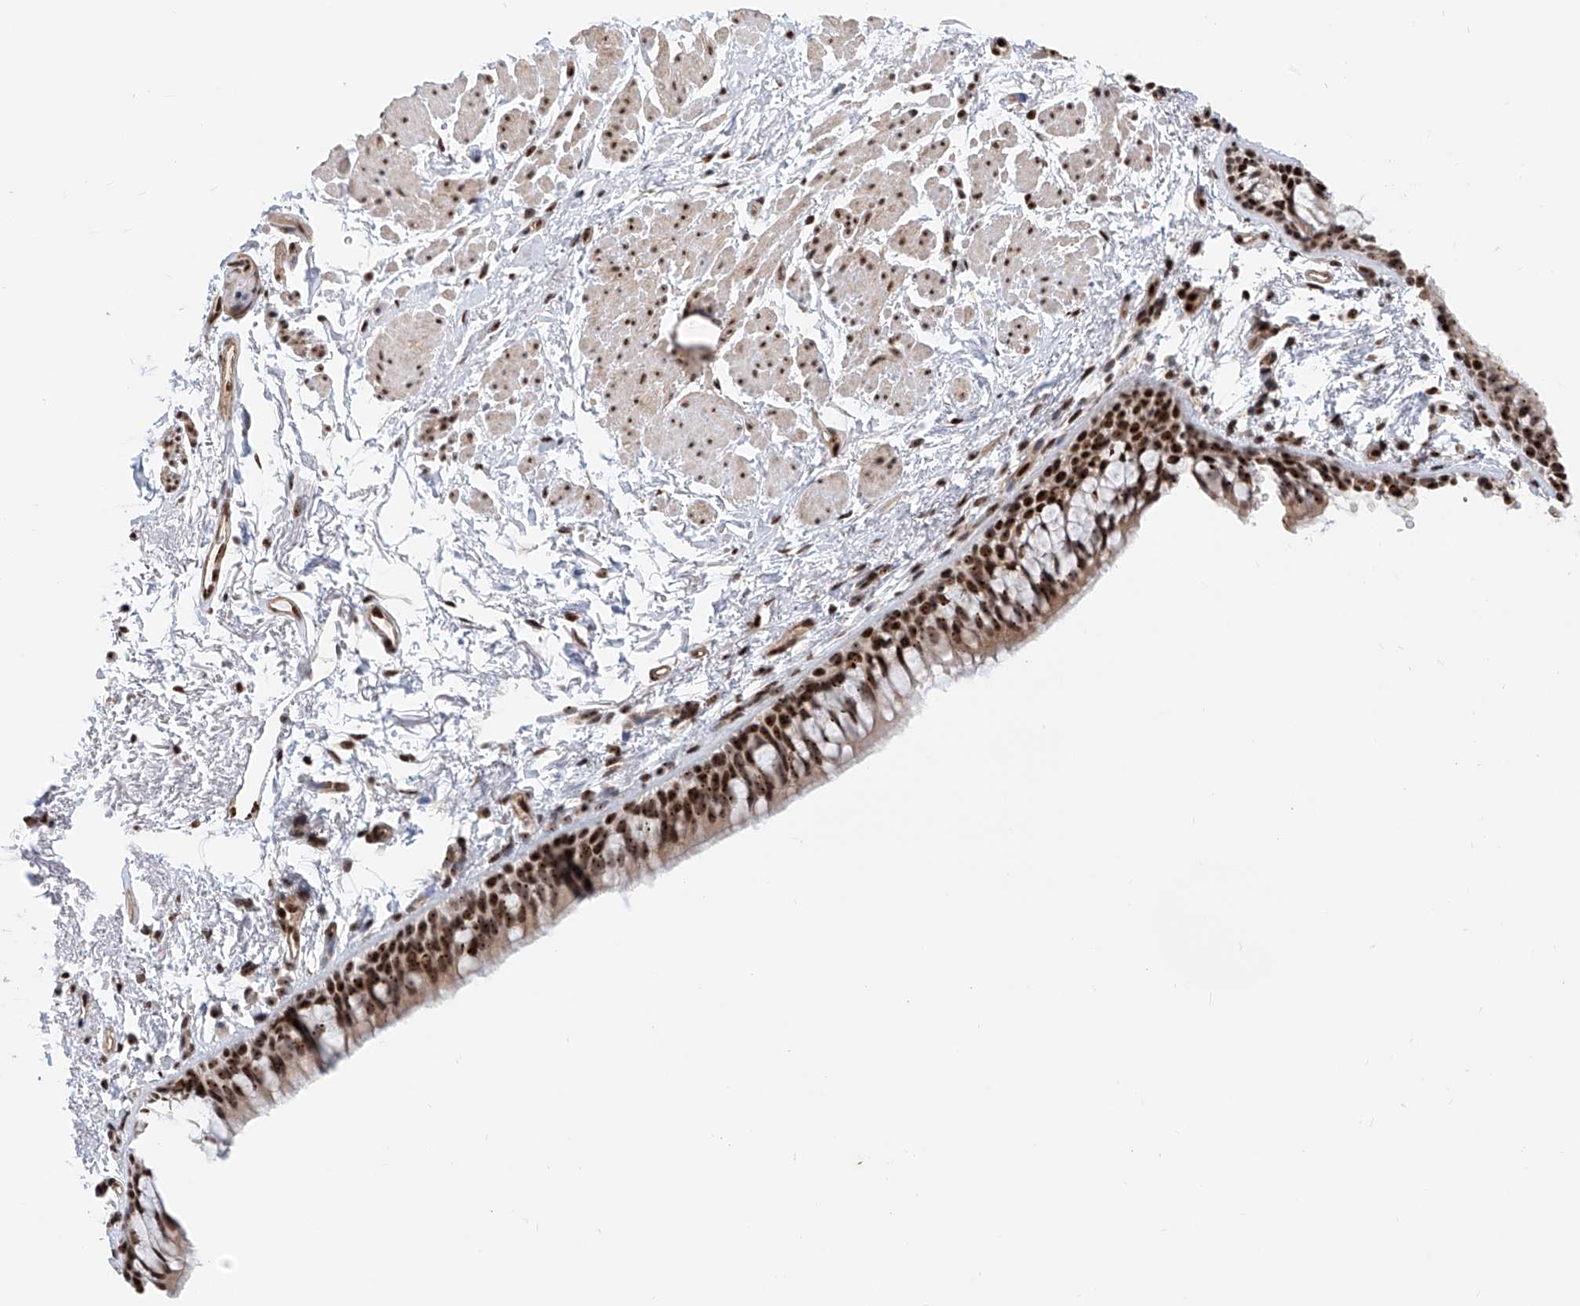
{"staining": {"intensity": "strong", "quantity": ">75%", "location": "nuclear"}, "tissue": "bronchus", "cell_type": "Respiratory epithelial cells", "image_type": "normal", "snomed": [{"axis": "morphology", "description": "Normal tissue, NOS"}, {"axis": "topography", "description": "Cartilage tissue"}, {"axis": "topography", "description": "Bronchus"}], "caption": "DAB (3,3'-diaminobenzidine) immunohistochemical staining of benign bronchus reveals strong nuclear protein staining in approximately >75% of respiratory epithelial cells. (Stains: DAB (3,3'-diaminobenzidine) in brown, nuclei in blue, Microscopy: brightfield microscopy at high magnification).", "gene": "PRUNE2", "patient": {"sex": "female", "age": 73}}